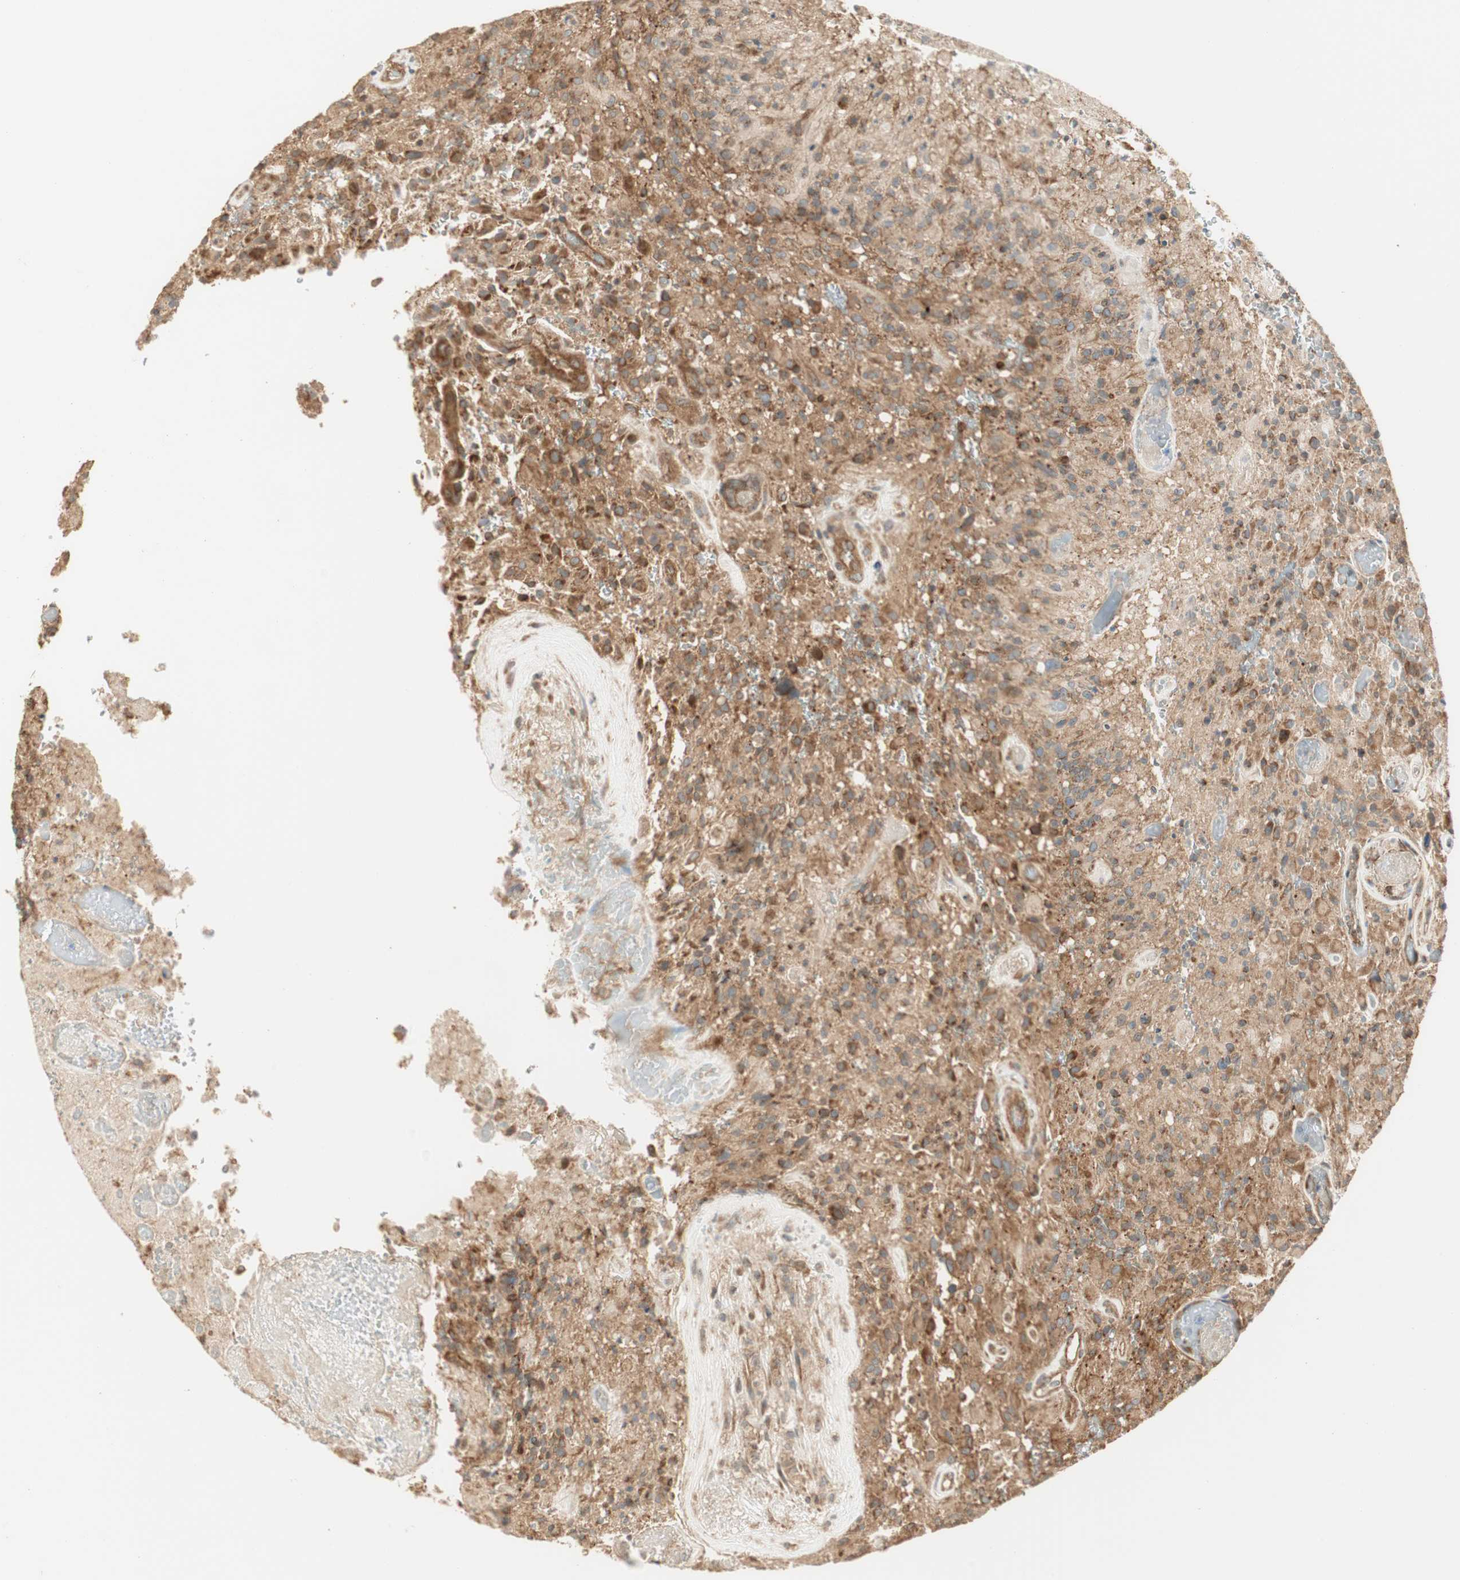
{"staining": {"intensity": "moderate", "quantity": ">75%", "location": "cytoplasmic/membranous"}, "tissue": "glioma", "cell_type": "Tumor cells", "image_type": "cancer", "snomed": [{"axis": "morphology", "description": "Glioma, malignant, High grade"}, {"axis": "topography", "description": "Brain"}], "caption": "Tumor cells display medium levels of moderate cytoplasmic/membranous positivity in about >75% of cells in high-grade glioma (malignant). The staining was performed using DAB, with brown indicating positive protein expression. Nuclei are stained blue with hematoxylin.", "gene": "CTTNBP2NL", "patient": {"sex": "male", "age": 71}}